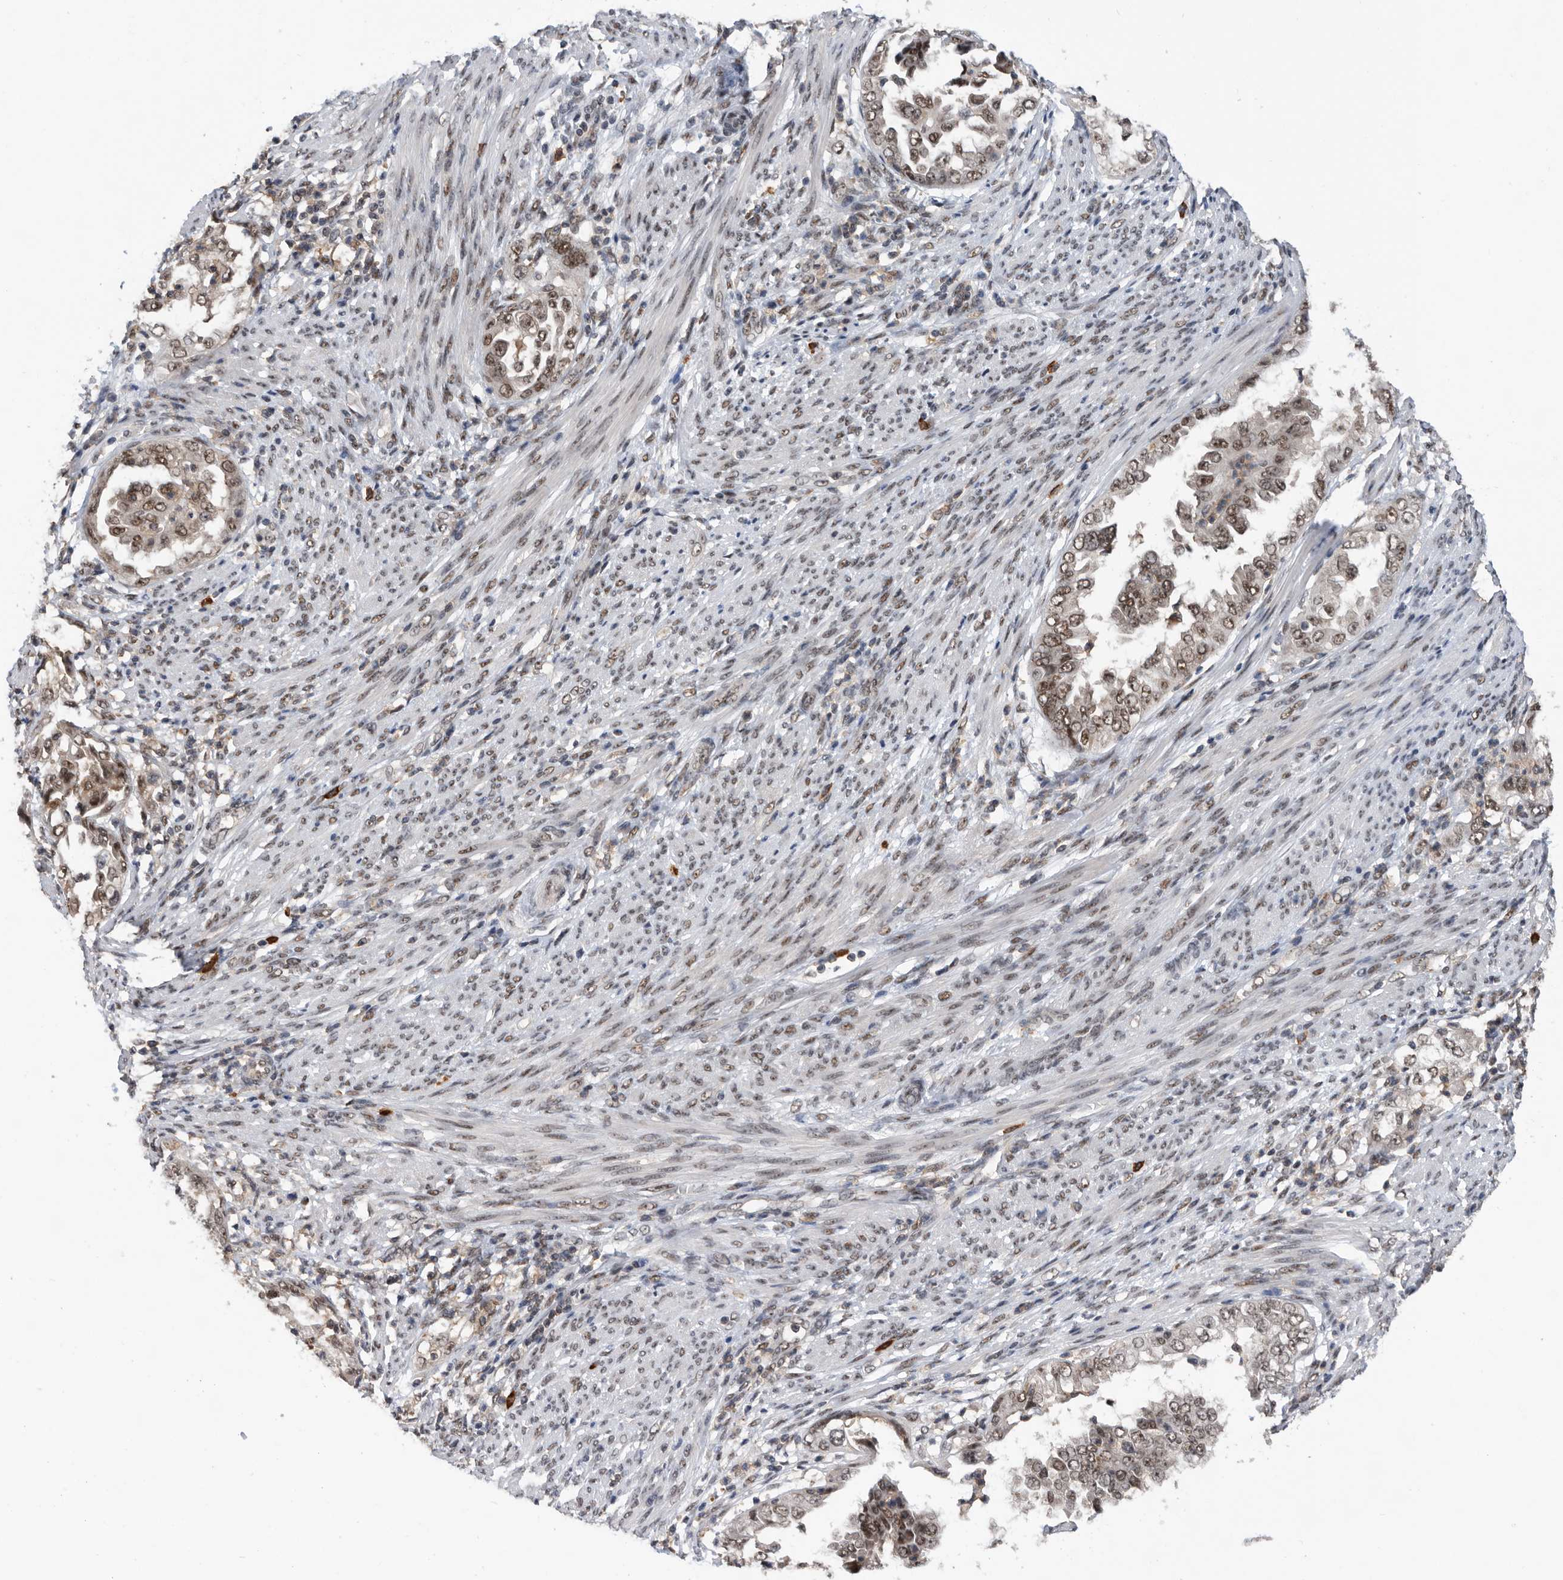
{"staining": {"intensity": "moderate", "quantity": ">75%", "location": "nuclear"}, "tissue": "endometrial cancer", "cell_type": "Tumor cells", "image_type": "cancer", "snomed": [{"axis": "morphology", "description": "Adenocarcinoma, NOS"}, {"axis": "topography", "description": "Endometrium"}], "caption": "A brown stain labels moderate nuclear staining of a protein in human endometrial adenocarcinoma tumor cells. (DAB IHC, brown staining for protein, blue staining for nuclei).", "gene": "ZNF260", "patient": {"sex": "female", "age": 85}}